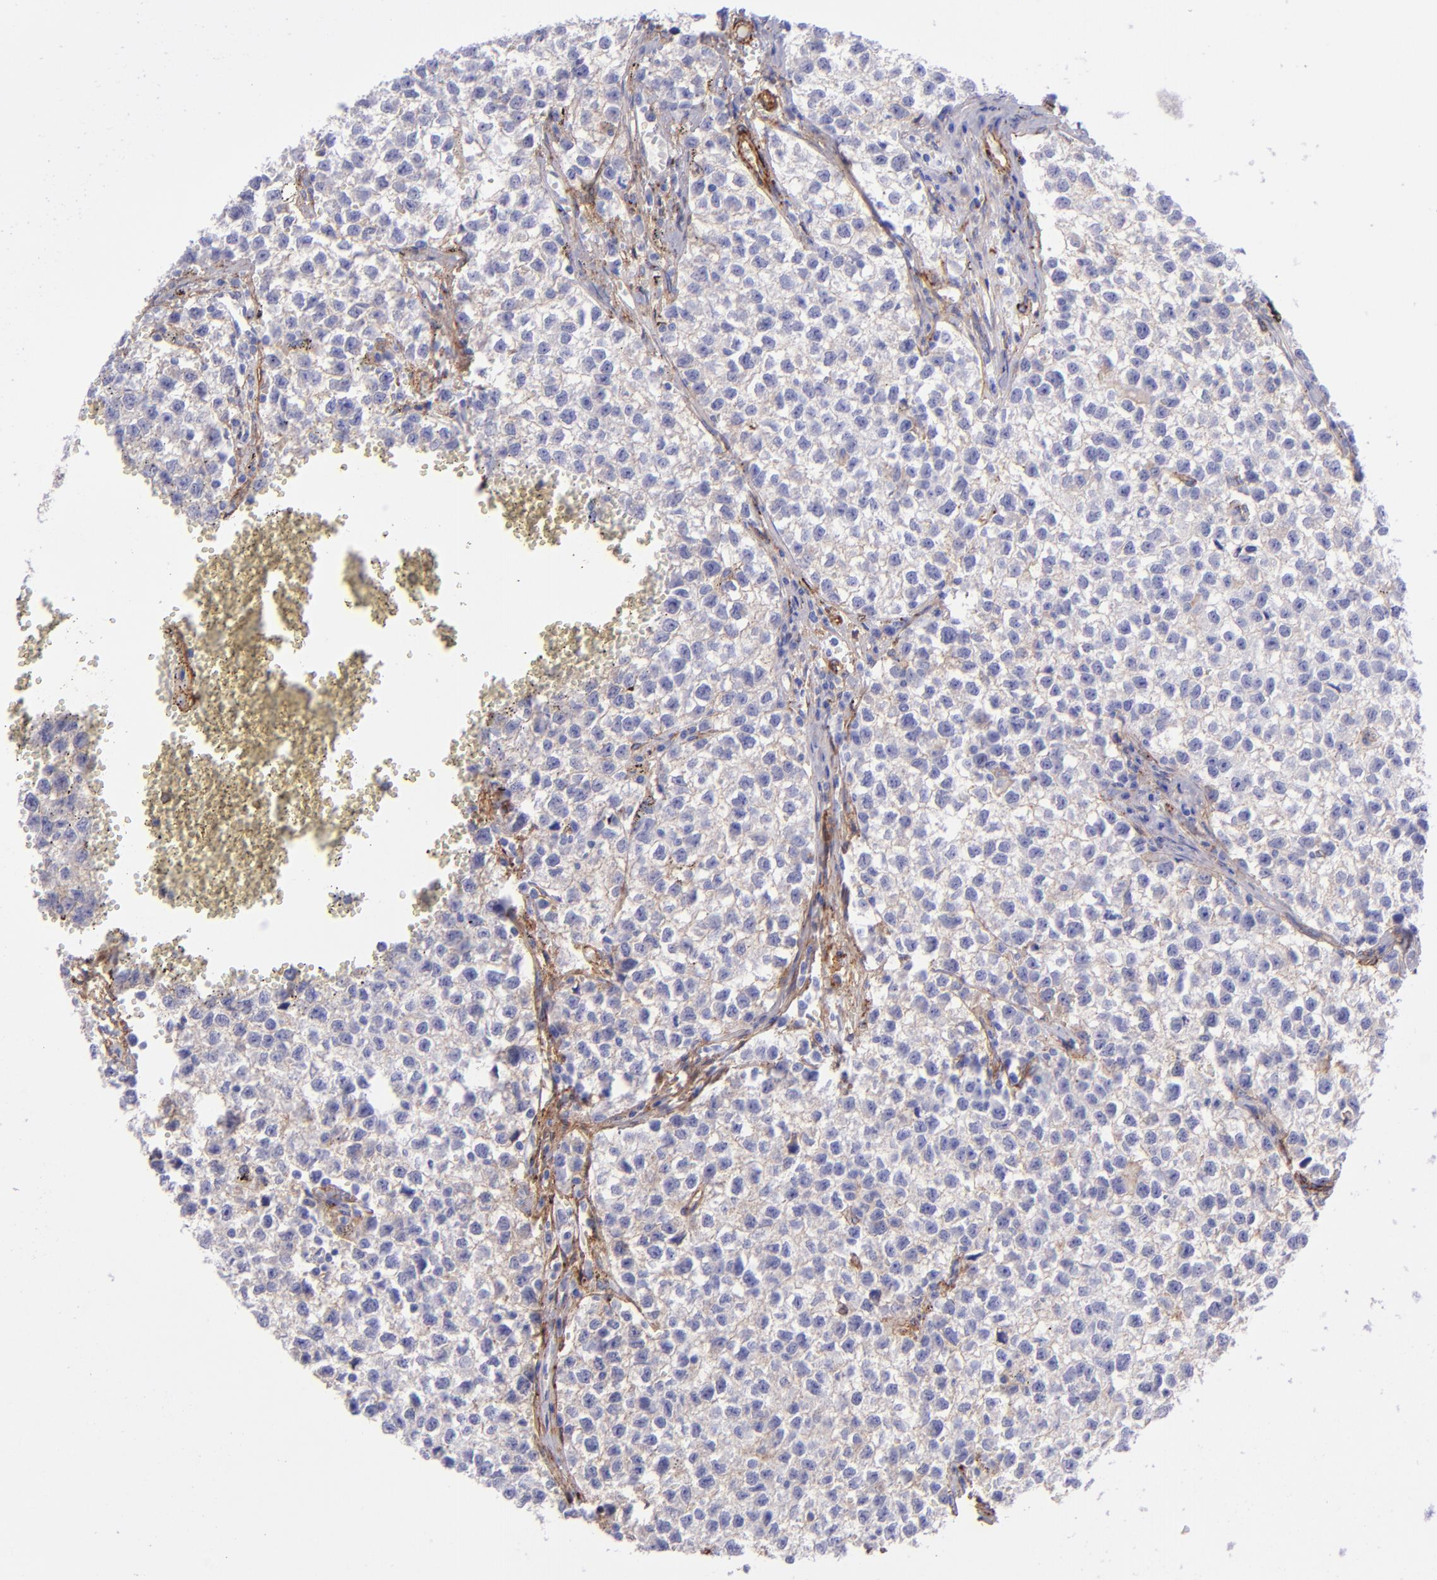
{"staining": {"intensity": "negative", "quantity": "none", "location": "none"}, "tissue": "testis cancer", "cell_type": "Tumor cells", "image_type": "cancer", "snomed": [{"axis": "morphology", "description": "Seminoma, NOS"}, {"axis": "topography", "description": "Testis"}], "caption": "Testis seminoma was stained to show a protein in brown. There is no significant staining in tumor cells.", "gene": "ITGAV", "patient": {"sex": "male", "age": 35}}